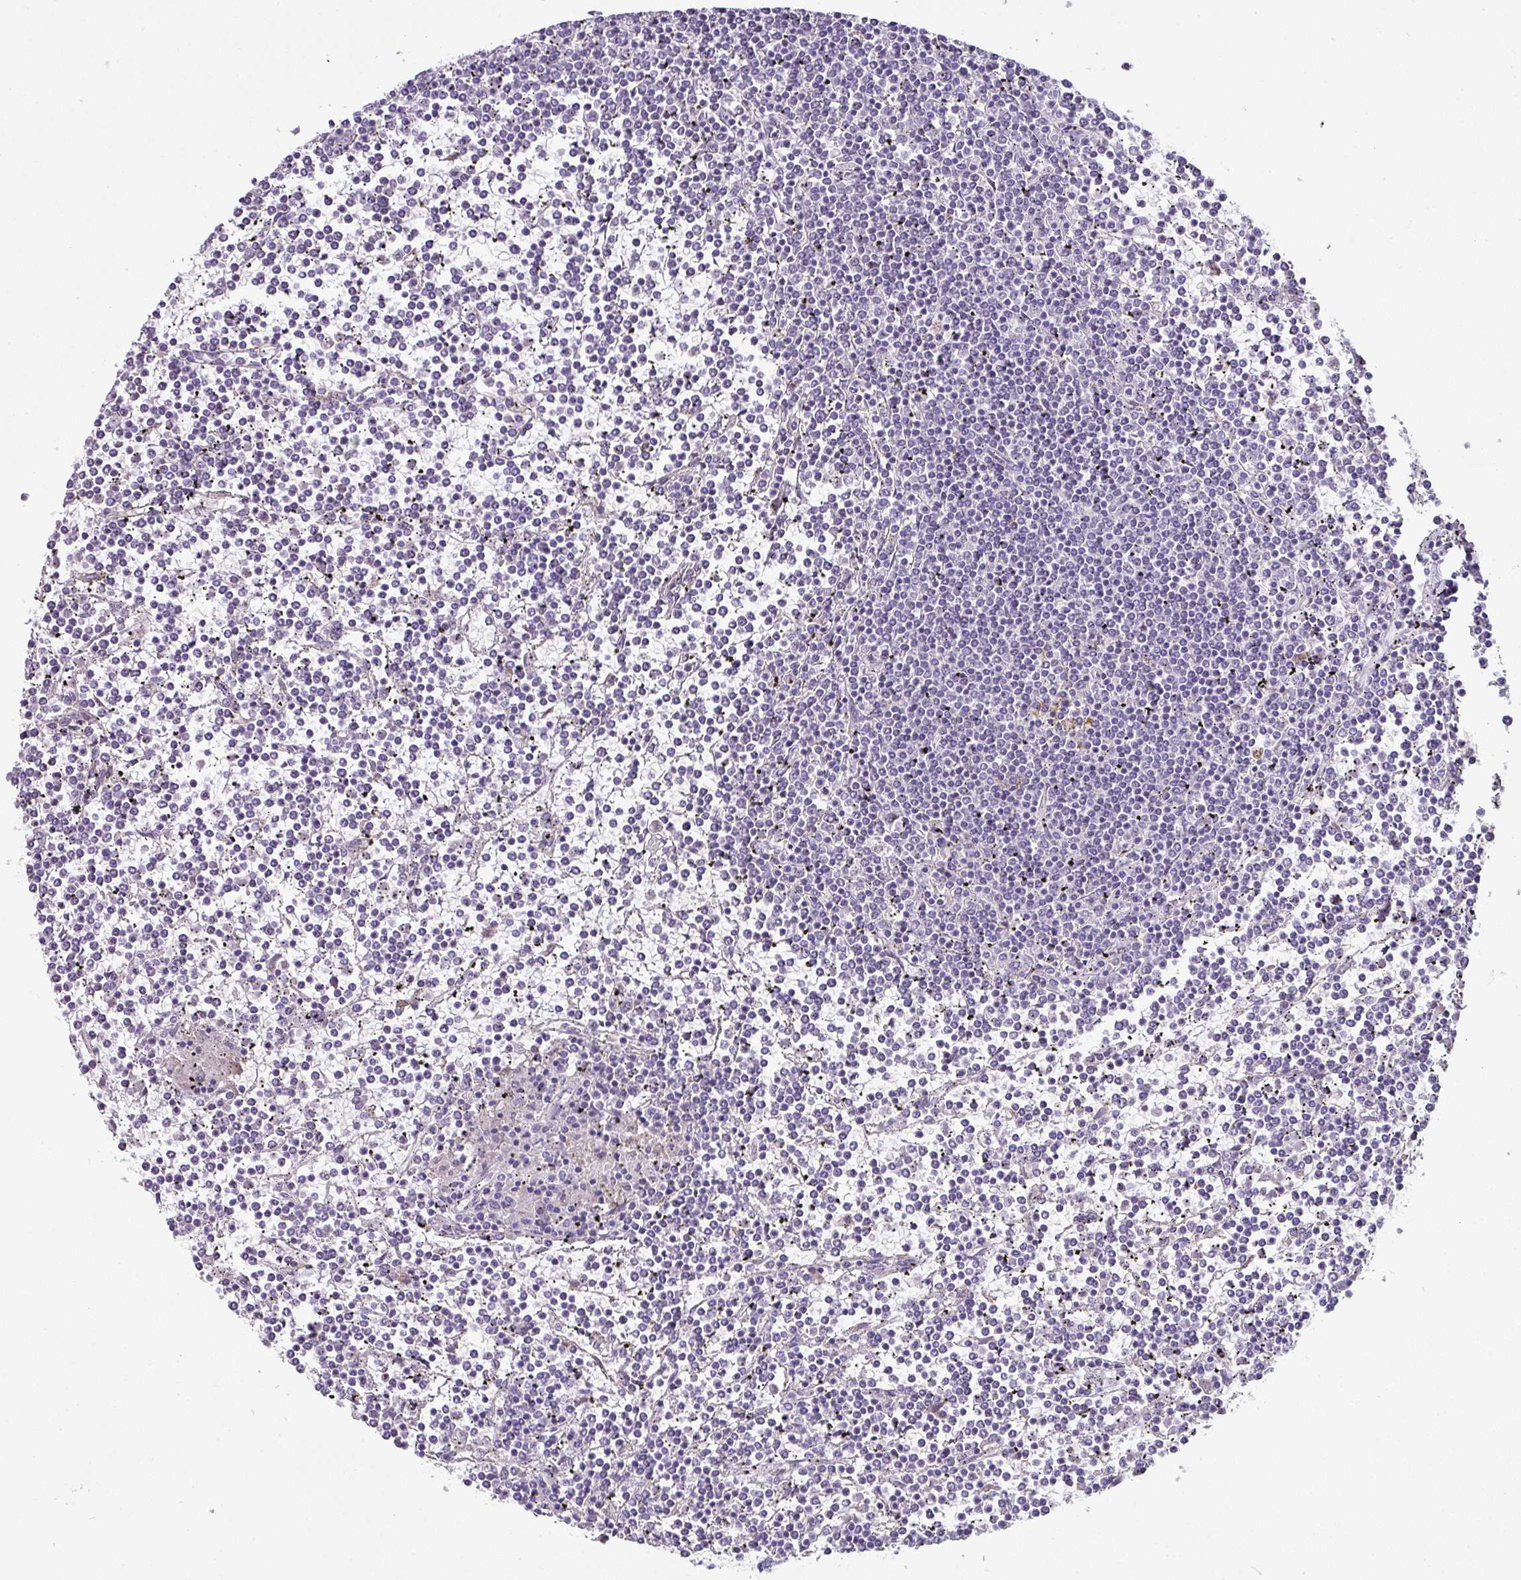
{"staining": {"intensity": "negative", "quantity": "none", "location": "none"}, "tissue": "lymphoma", "cell_type": "Tumor cells", "image_type": "cancer", "snomed": [{"axis": "morphology", "description": "Malignant lymphoma, non-Hodgkin's type, Low grade"}, {"axis": "topography", "description": "Spleen"}], "caption": "IHC image of human low-grade malignant lymphoma, non-Hodgkin's type stained for a protein (brown), which demonstrates no staining in tumor cells. Brightfield microscopy of IHC stained with DAB (brown) and hematoxylin (blue), captured at high magnification.", "gene": "FGF17", "patient": {"sex": "female", "age": 19}}